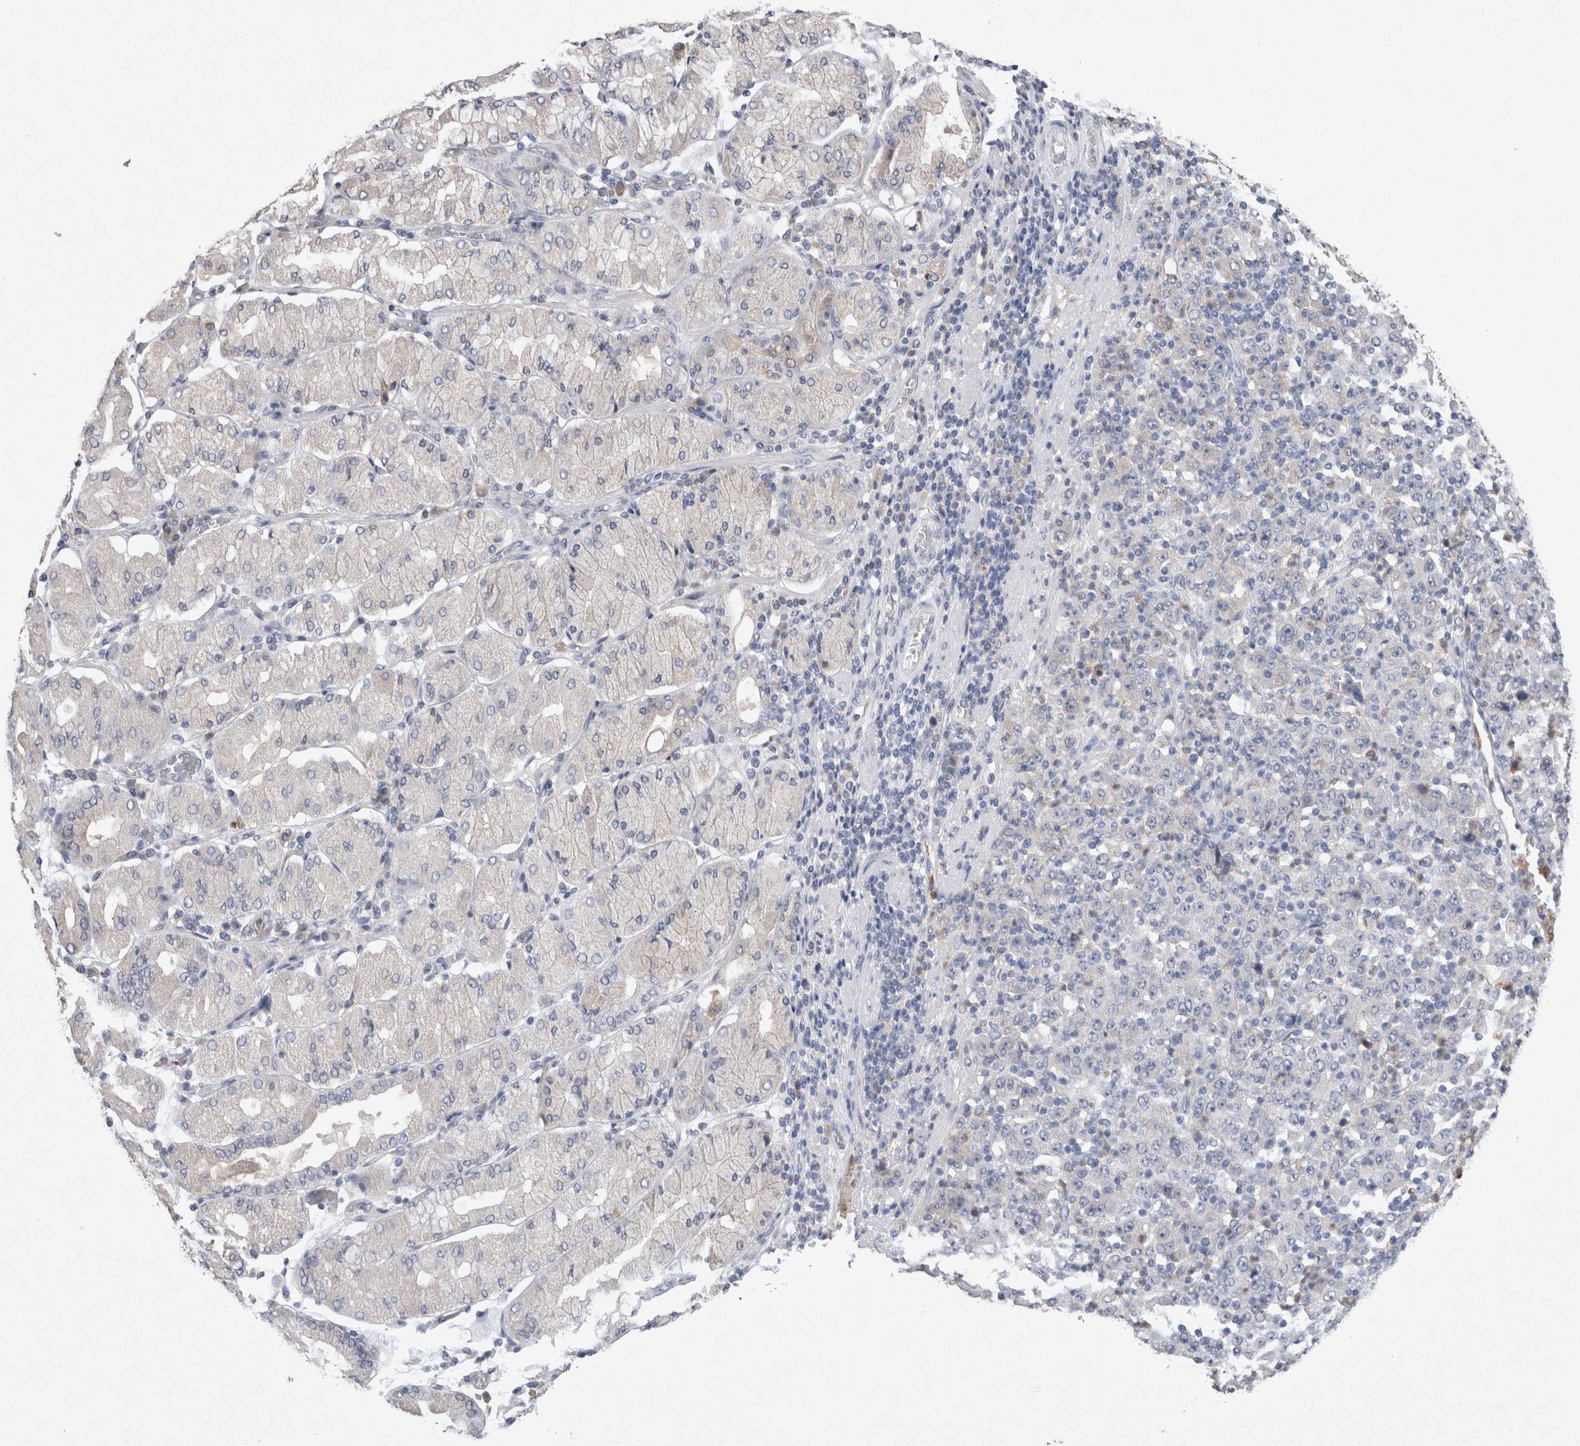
{"staining": {"intensity": "negative", "quantity": "none", "location": "none"}, "tissue": "stomach cancer", "cell_type": "Tumor cells", "image_type": "cancer", "snomed": [{"axis": "morphology", "description": "Normal tissue, NOS"}, {"axis": "morphology", "description": "Adenocarcinoma, NOS"}, {"axis": "topography", "description": "Stomach, upper"}, {"axis": "topography", "description": "Stomach"}], "caption": "DAB immunohistochemical staining of human stomach adenocarcinoma demonstrates no significant staining in tumor cells.", "gene": "FABP7", "patient": {"sex": "male", "age": 59}}